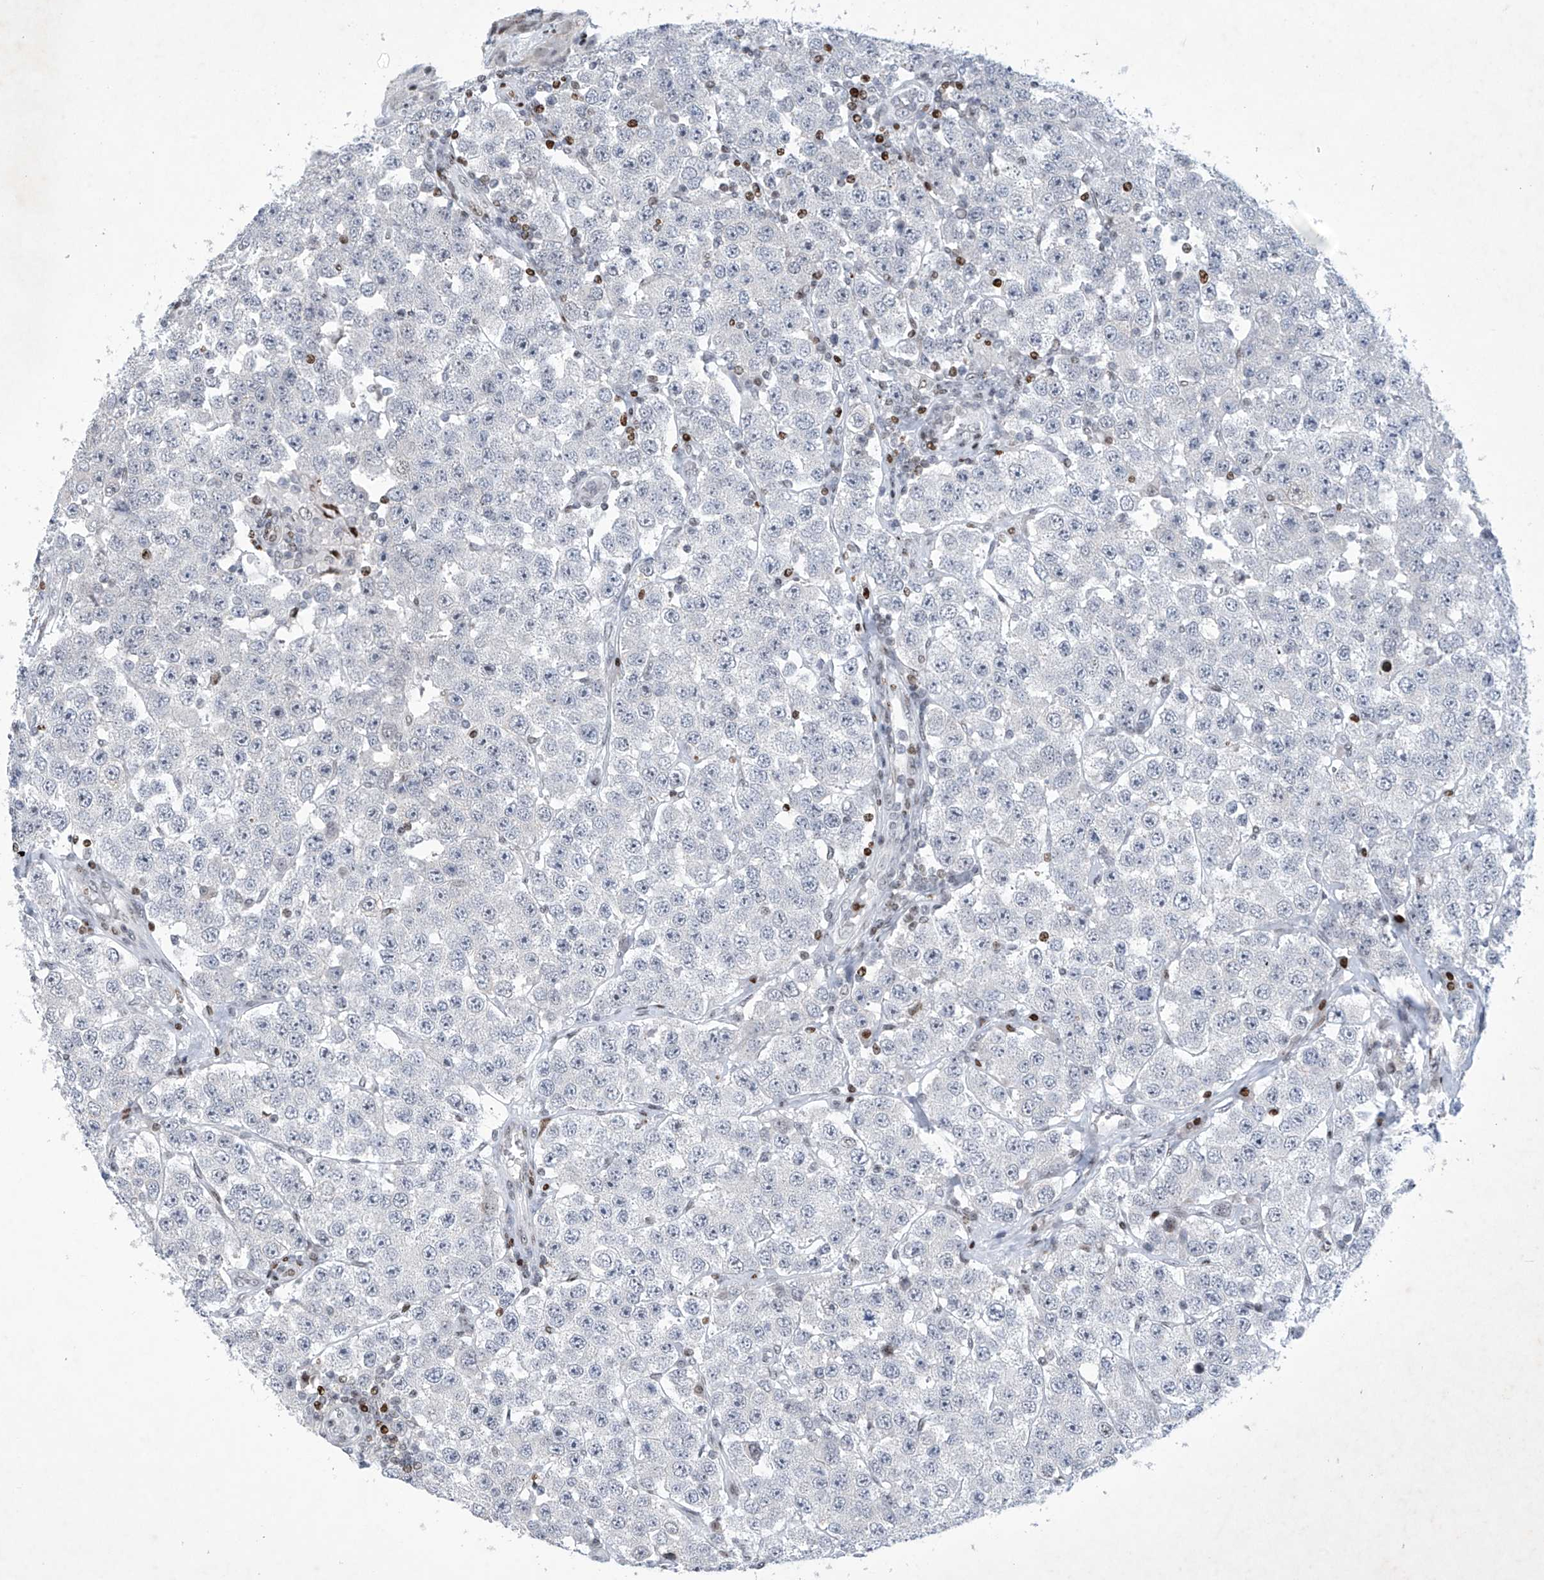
{"staining": {"intensity": "negative", "quantity": "none", "location": "none"}, "tissue": "testis cancer", "cell_type": "Tumor cells", "image_type": "cancer", "snomed": [{"axis": "morphology", "description": "Seminoma, NOS"}, {"axis": "topography", "description": "Testis"}], "caption": "There is no significant staining in tumor cells of testis cancer (seminoma). (DAB immunohistochemistry (IHC), high magnification).", "gene": "RFX7", "patient": {"sex": "male", "age": 28}}